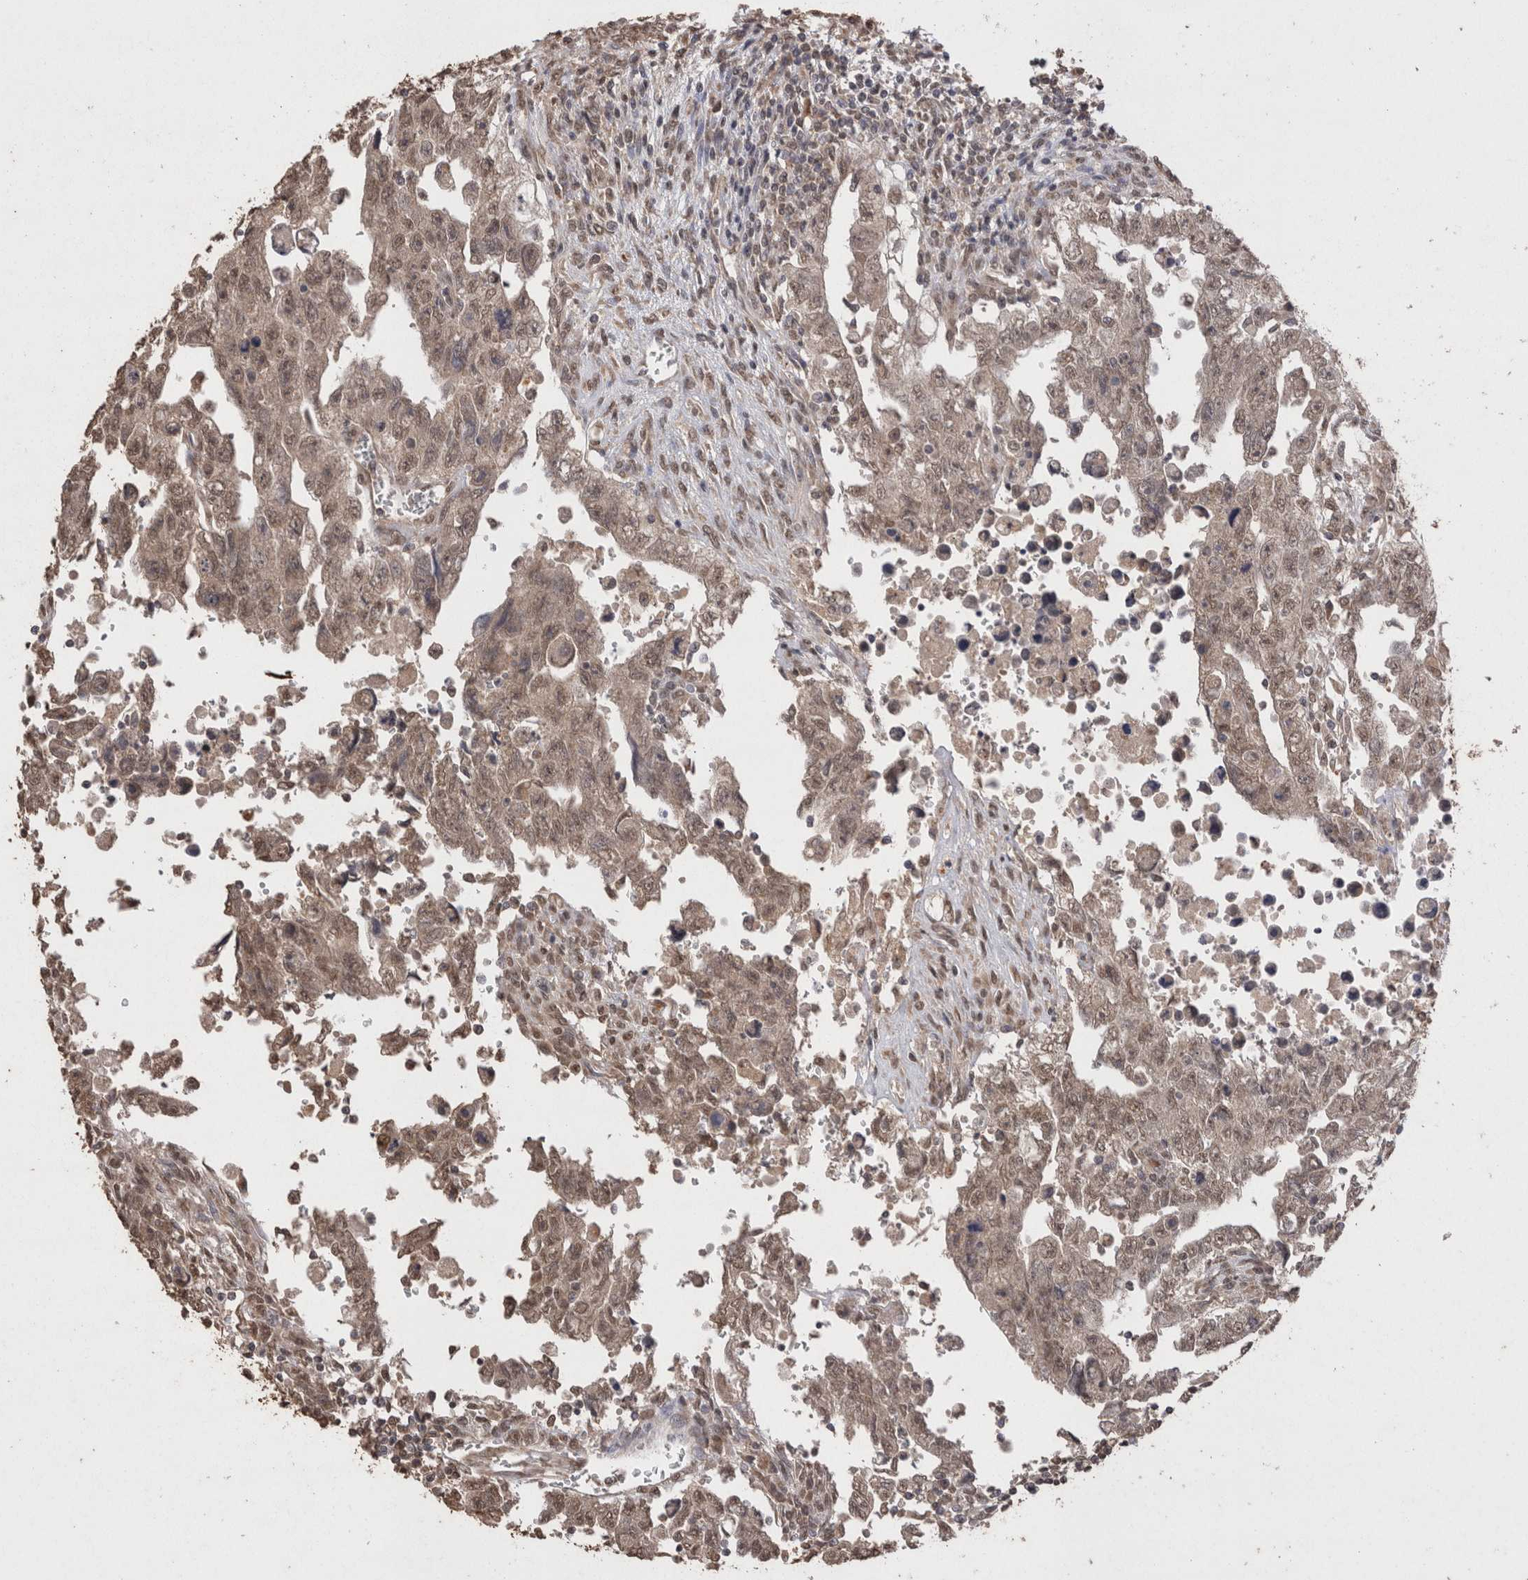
{"staining": {"intensity": "weak", "quantity": ">75%", "location": "cytoplasmic/membranous,nuclear"}, "tissue": "testis cancer", "cell_type": "Tumor cells", "image_type": "cancer", "snomed": [{"axis": "morphology", "description": "Carcinoma, Embryonal, NOS"}, {"axis": "topography", "description": "Testis"}], "caption": "A high-resolution photomicrograph shows immunohistochemistry (IHC) staining of testis embryonal carcinoma, which exhibits weak cytoplasmic/membranous and nuclear expression in about >75% of tumor cells.", "gene": "GRK5", "patient": {"sex": "male", "age": 28}}